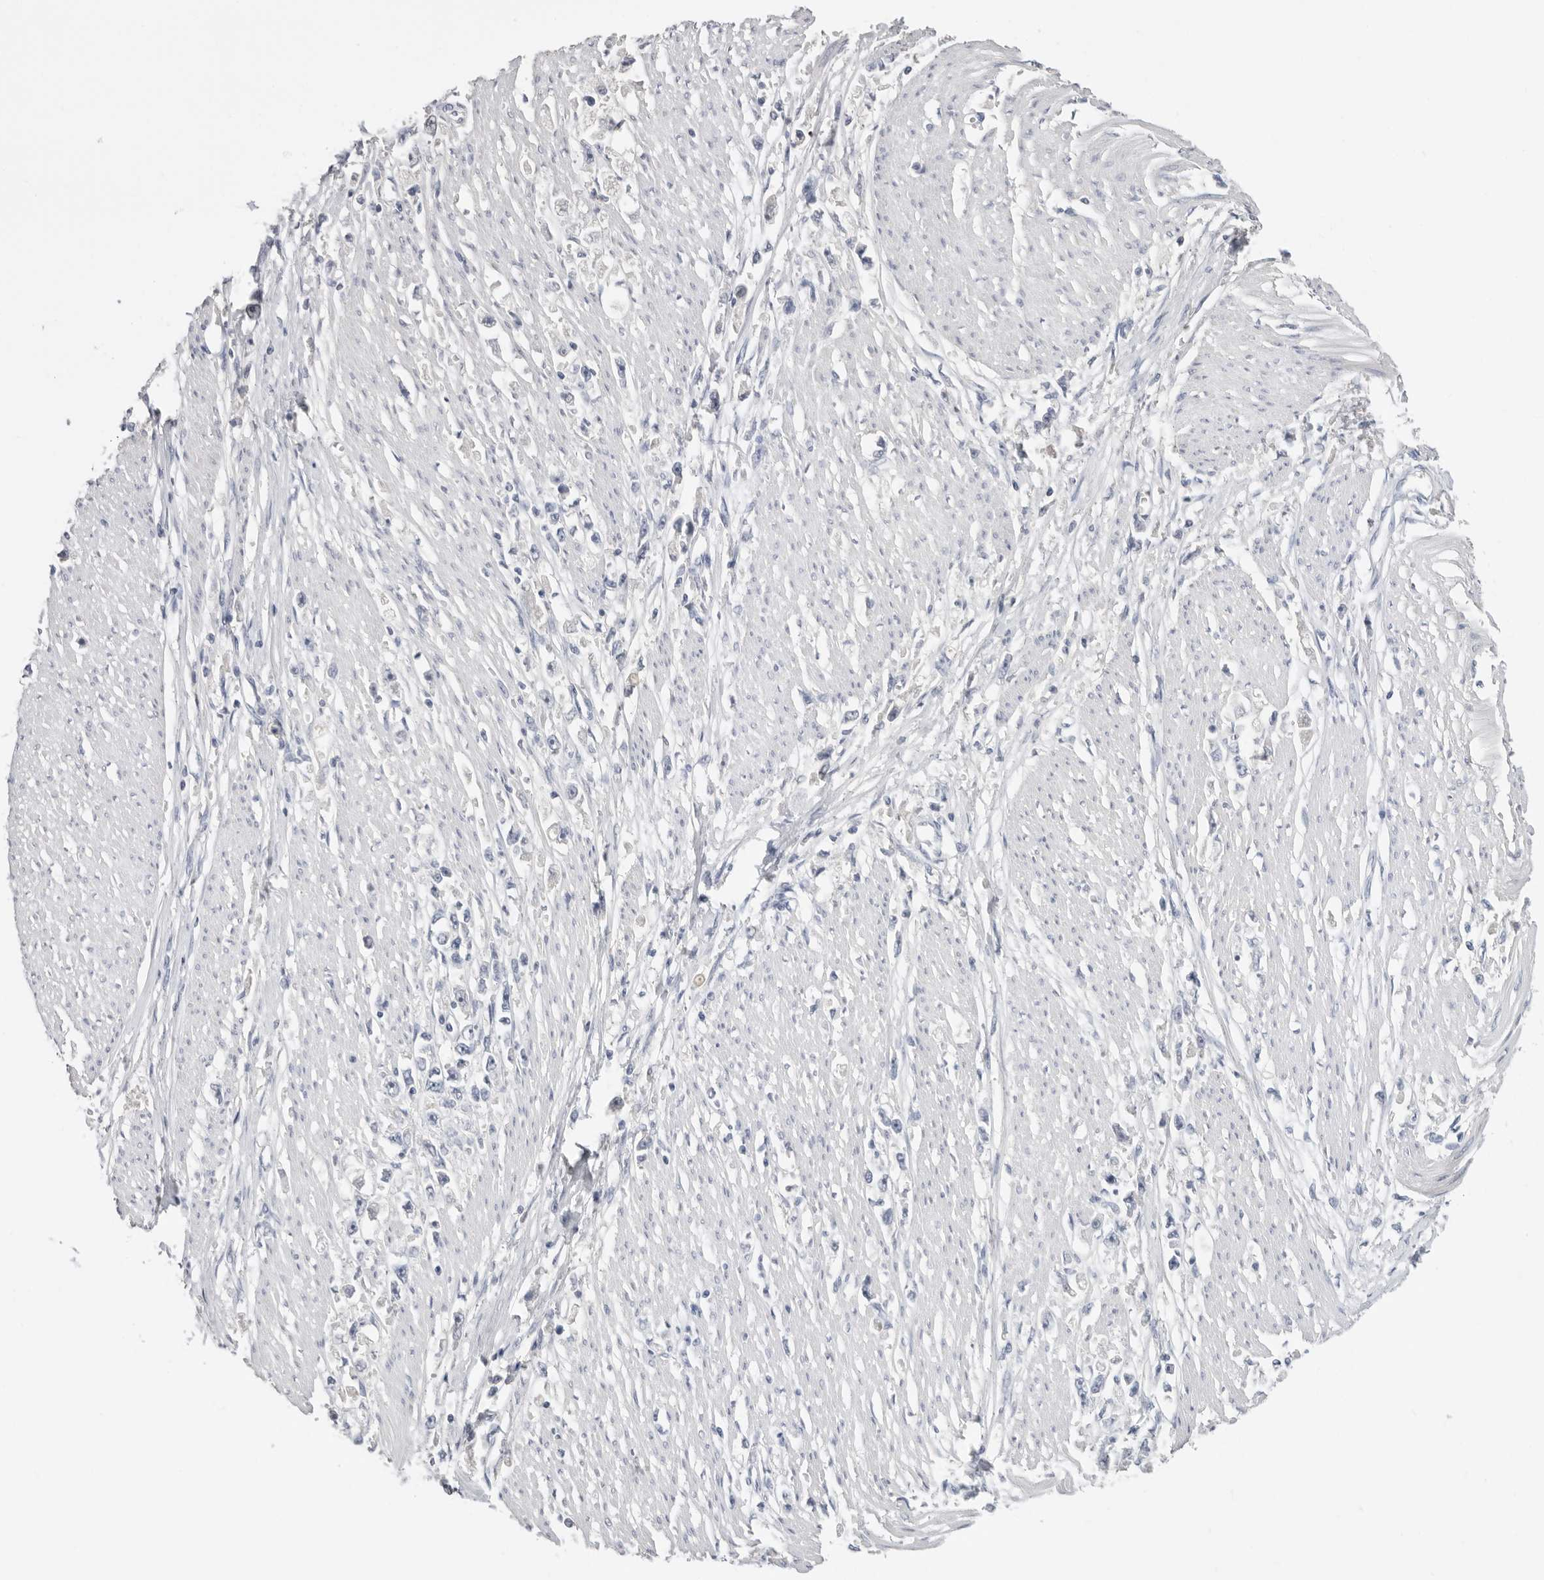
{"staining": {"intensity": "negative", "quantity": "none", "location": "none"}, "tissue": "stomach cancer", "cell_type": "Tumor cells", "image_type": "cancer", "snomed": [{"axis": "morphology", "description": "Adenocarcinoma, NOS"}, {"axis": "topography", "description": "Stomach"}], "caption": "High power microscopy photomicrograph of an IHC histopathology image of stomach cancer (adenocarcinoma), revealing no significant positivity in tumor cells. (Brightfield microscopy of DAB (3,3'-diaminobenzidine) immunohistochemistry (IHC) at high magnification).", "gene": "APOA2", "patient": {"sex": "female", "age": 59}}